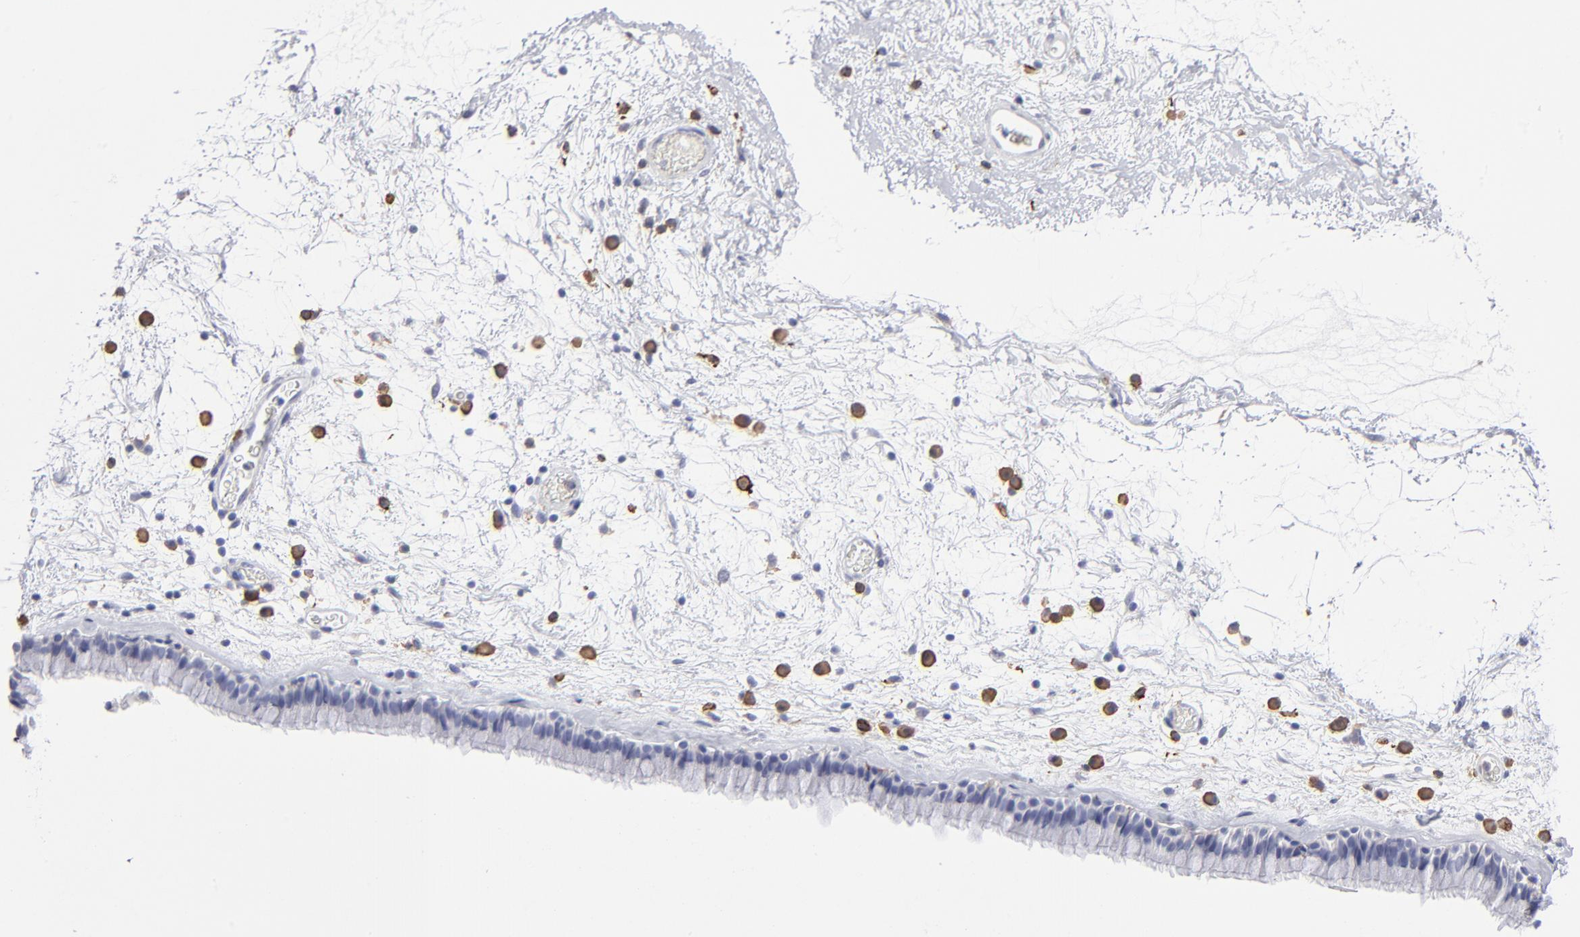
{"staining": {"intensity": "negative", "quantity": "none", "location": "none"}, "tissue": "nasopharynx", "cell_type": "Respiratory epithelial cells", "image_type": "normal", "snomed": [{"axis": "morphology", "description": "Normal tissue, NOS"}, {"axis": "morphology", "description": "Inflammation, NOS"}, {"axis": "topography", "description": "Nasopharynx"}], "caption": "High magnification brightfield microscopy of normal nasopharynx stained with DAB (3,3'-diaminobenzidine) (brown) and counterstained with hematoxylin (blue): respiratory epithelial cells show no significant staining. (DAB (3,3'-diaminobenzidine) immunohistochemistry, high magnification).", "gene": "LAT2", "patient": {"sex": "male", "age": 48}}